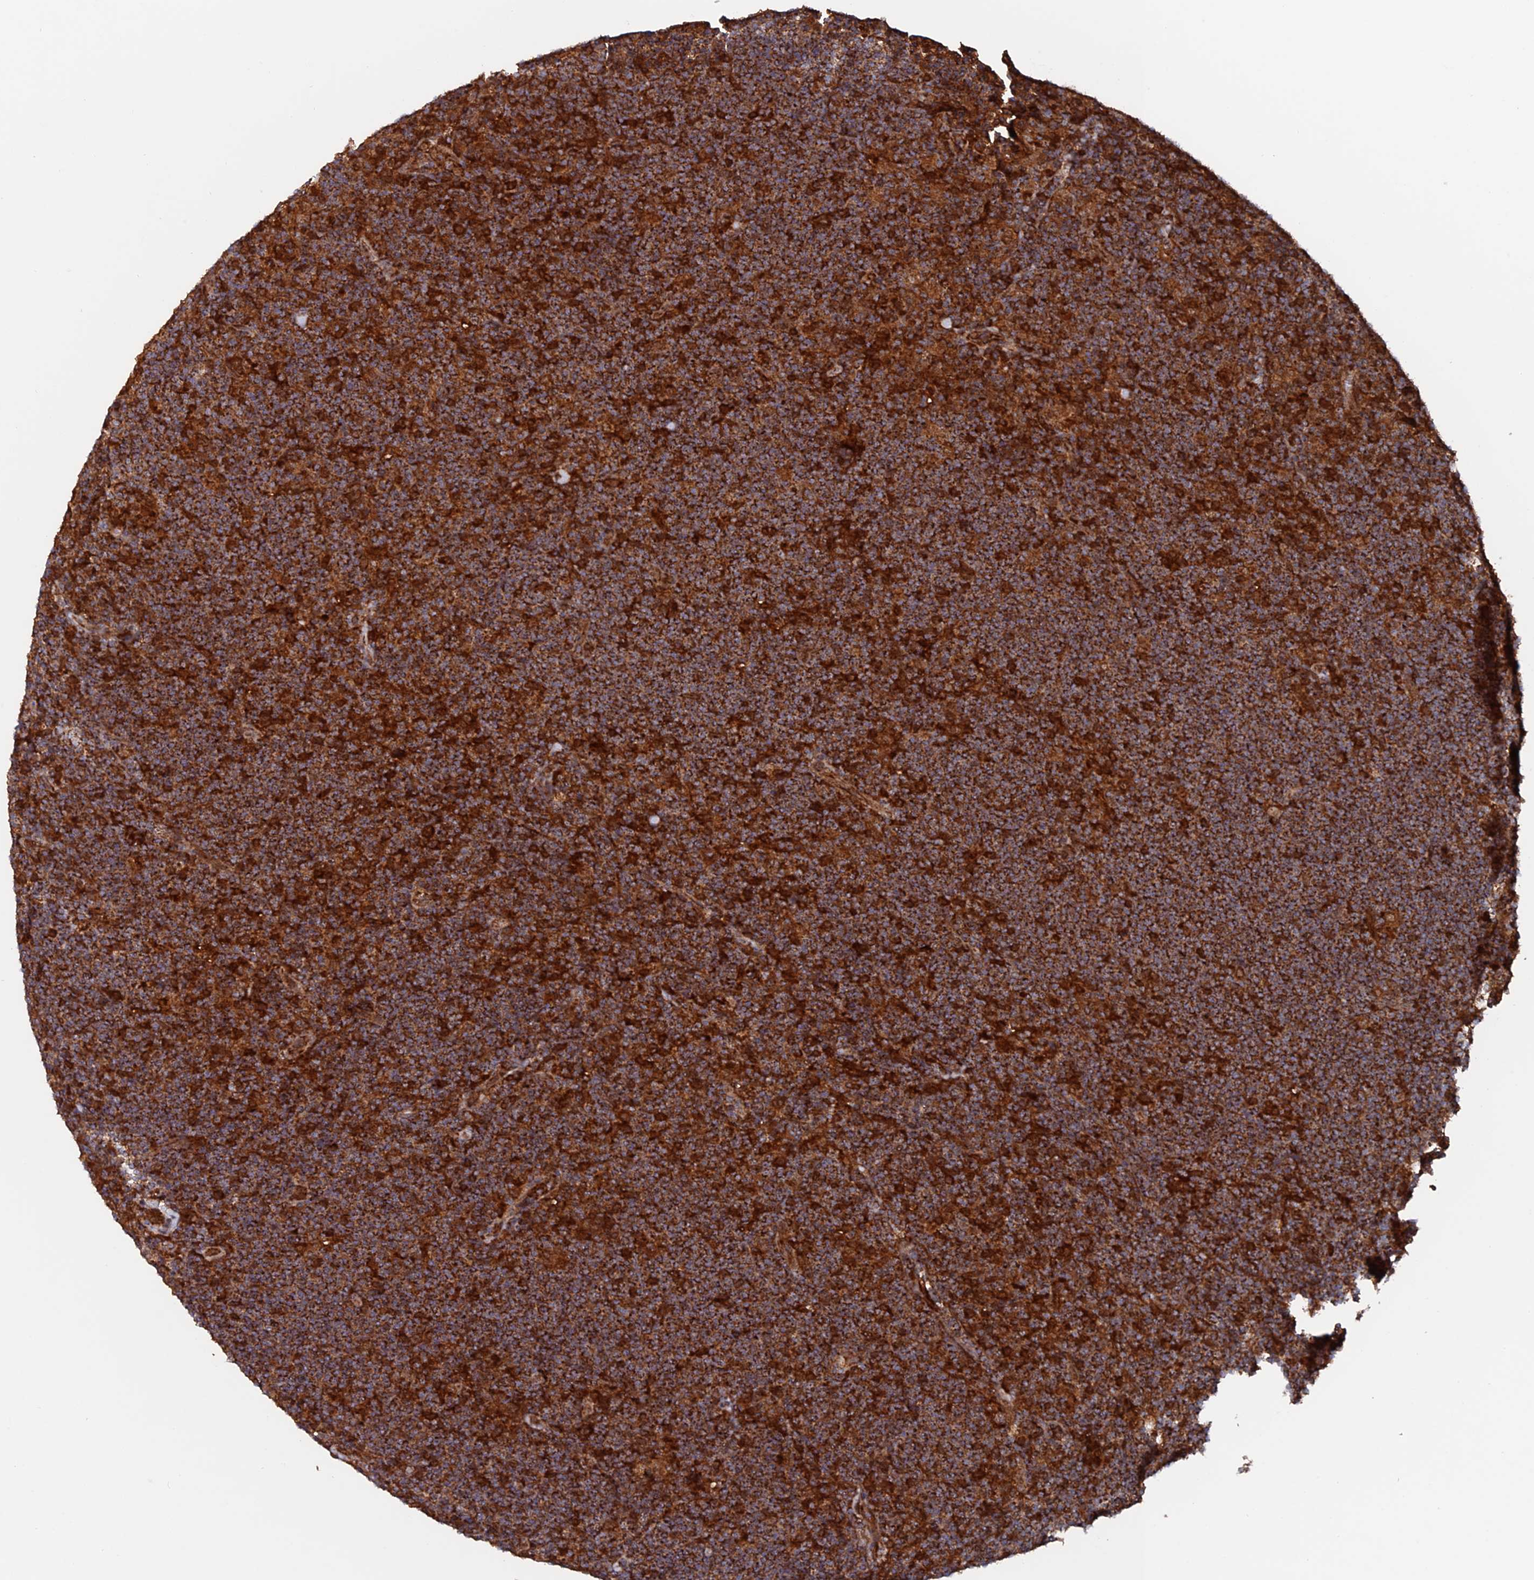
{"staining": {"intensity": "strong", "quantity": ">75%", "location": "cytoplasmic/membranous"}, "tissue": "lymphoma", "cell_type": "Tumor cells", "image_type": "cancer", "snomed": [{"axis": "morphology", "description": "Hodgkin's disease, NOS"}, {"axis": "topography", "description": "Lymph node"}], "caption": "A micrograph showing strong cytoplasmic/membranous expression in about >75% of tumor cells in lymphoma, as visualized by brown immunohistochemical staining.", "gene": "DTYMK", "patient": {"sex": "female", "age": 57}}